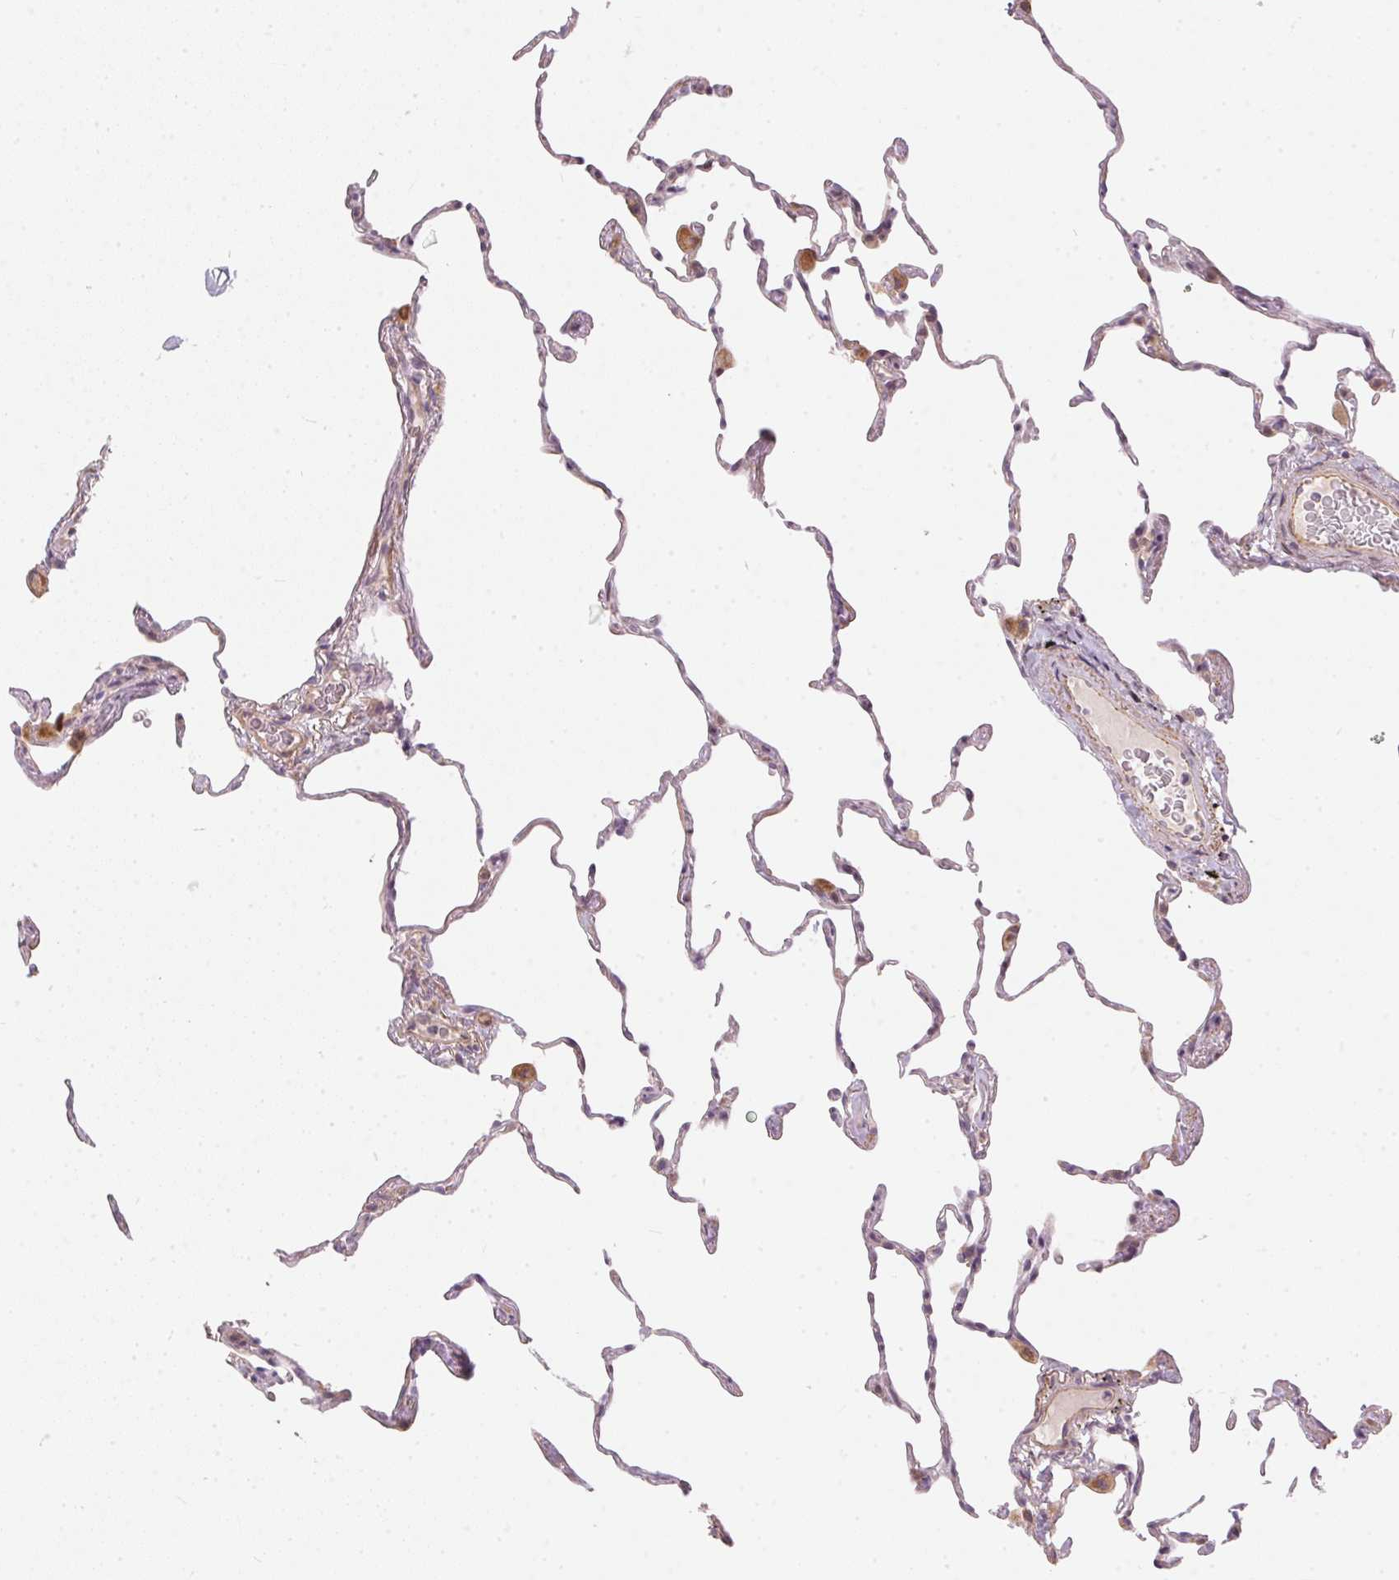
{"staining": {"intensity": "negative", "quantity": "none", "location": "none"}, "tissue": "lung", "cell_type": "Alveolar cells", "image_type": "normal", "snomed": [{"axis": "morphology", "description": "Normal tissue, NOS"}, {"axis": "topography", "description": "Lung"}], "caption": "Micrograph shows no significant protein staining in alveolar cells of unremarkable lung. Brightfield microscopy of IHC stained with DAB (brown) and hematoxylin (blue), captured at high magnification.", "gene": "VWA5B2", "patient": {"sex": "female", "age": 57}}